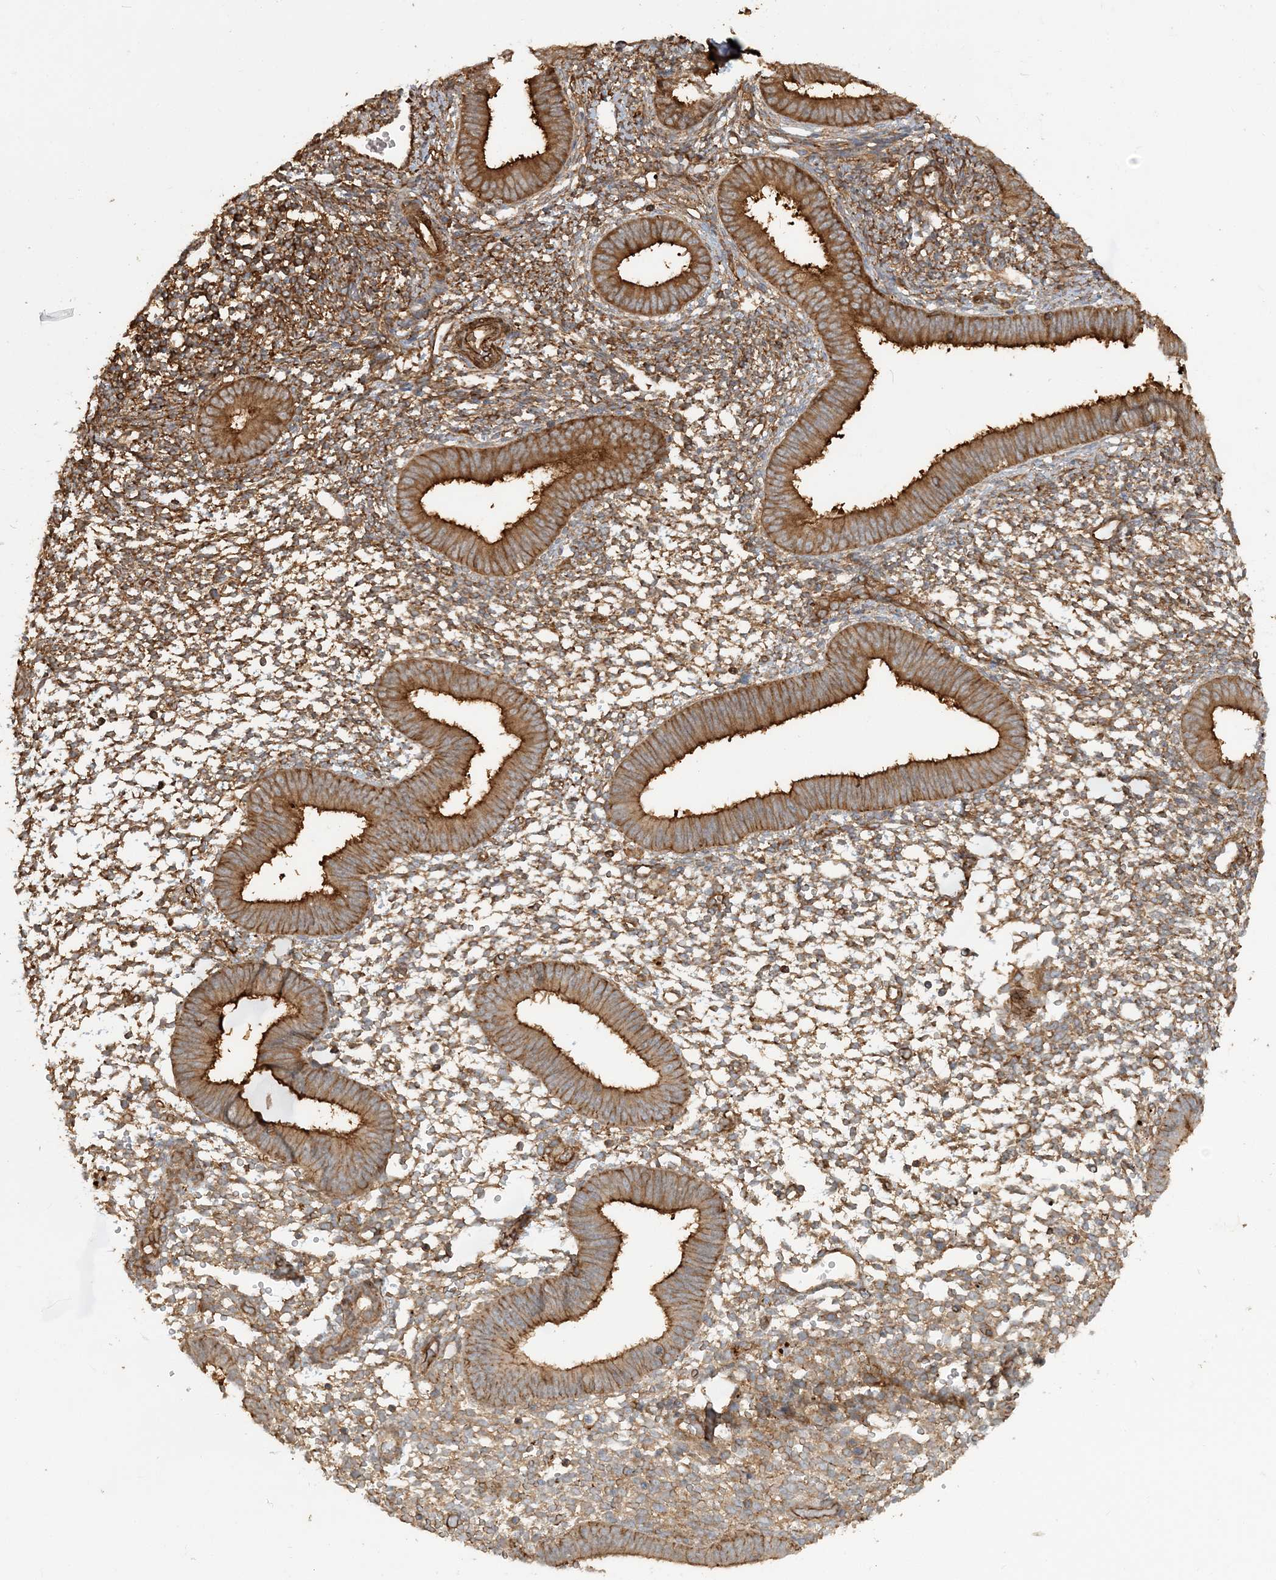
{"staining": {"intensity": "strong", "quantity": ">75%", "location": "cytoplasmic/membranous"}, "tissue": "endometrium", "cell_type": "Cells in endometrial stroma", "image_type": "normal", "snomed": [{"axis": "morphology", "description": "Normal tissue, NOS"}, {"axis": "topography", "description": "Uterus"}, {"axis": "topography", "description": "Endometrium"}], "caption": "About >75% of cells in endometrial stroma in normal endometrium demonstrate strong cytoplasmic/membranous protein expression as visualized by brown immunohistochemical staining.", "gene": "DSTN", "patient": {"sex": "female", "age": 48}}